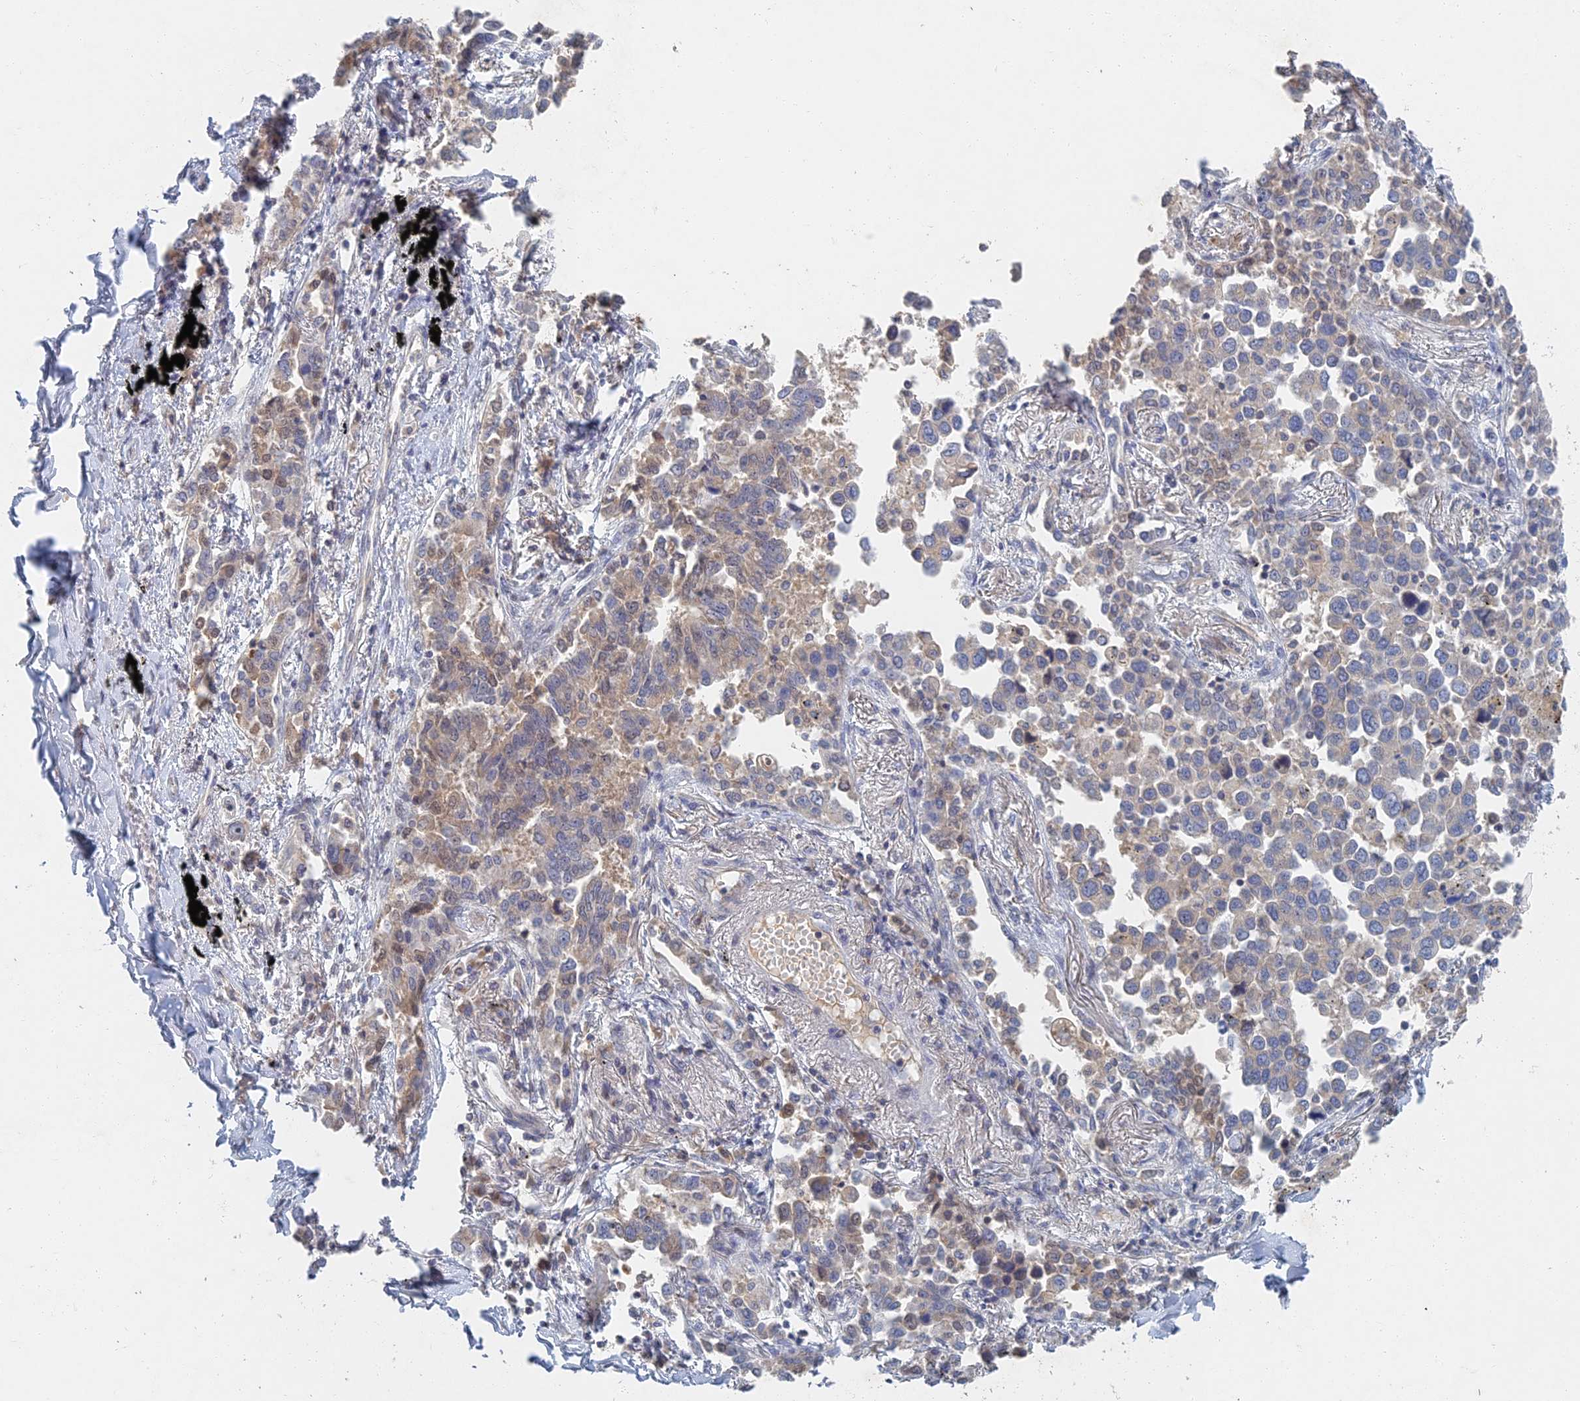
{"staining": {"intensity": "weak", "quantity": "25%-75%", "location": "cytoplasmic/membranous"}, "tissue": "lung cancer", "cell_type": "Tumor cells", "image_type": "cancer", "snomed": [{"axis": "morphology", "description": "Adenocarcinoma, NOS"}, {"axis": "topography", "description": "Lung"}], "caption": "Adenocarcinoma (lung) tissue shows weak cytoplasmic/membranous positivity in approximately 25%-75% of tumor cells, visualized by immunohistochemistry.", "gene": "GNA15", "patient": {"sex": "male", "age": 67}}